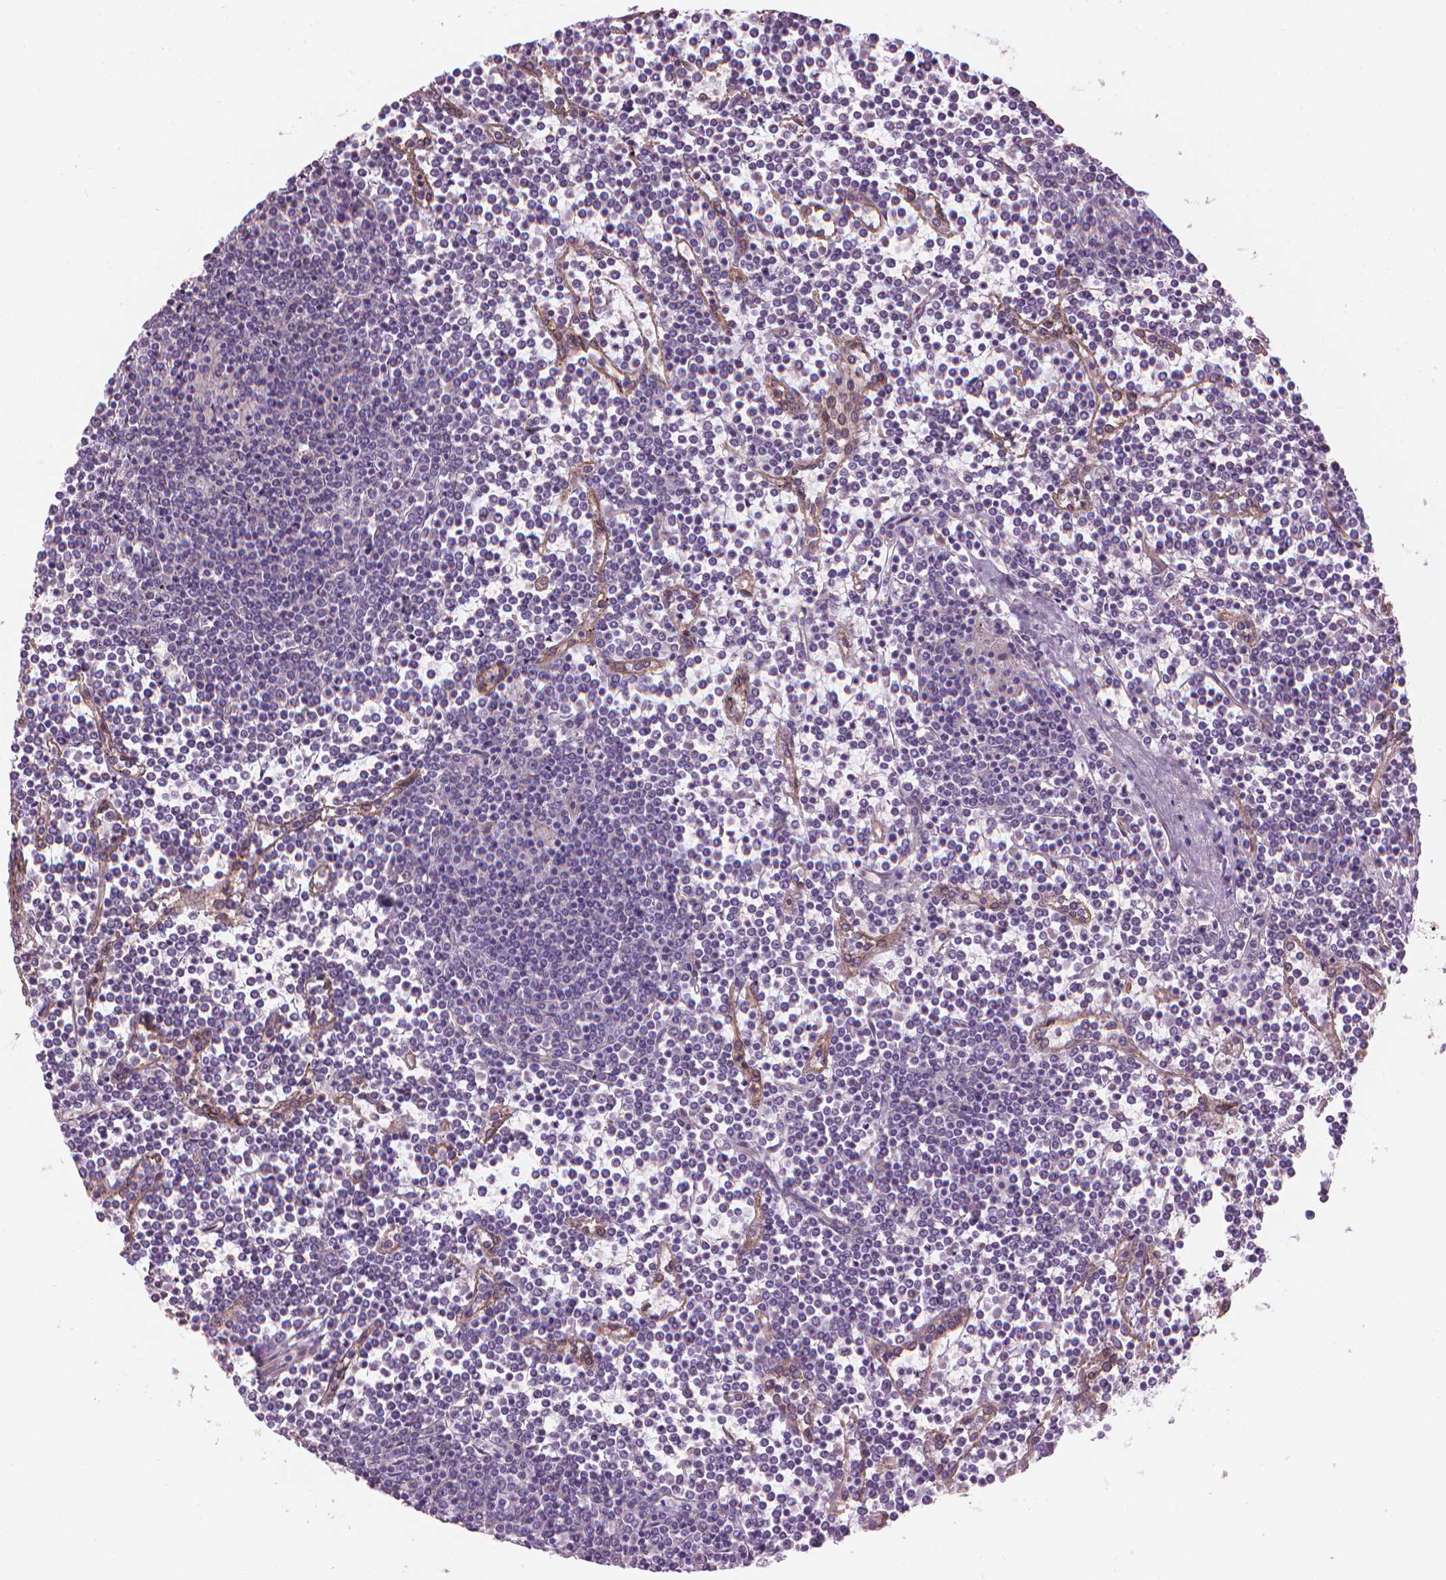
{"staining": {"intensity": "negative", "quantity": "none", "location": "none"}, "tissue": "lymphoma", "cell_type": "Tumor cells", "image_type": "cancer", "snomed": [{"axis": "morphology", "description": "Malignant lymphoma, non-Hodgkin's type, Low grade"}, {"axis": "topography", "description": "Spleen"}], "caption": "The immunohistochemistry histopathology image has no significant expression in tumor cells of lymphoma tissue.", "gene": "TTC29", "patient": {"sex": "female", "age": 19}}